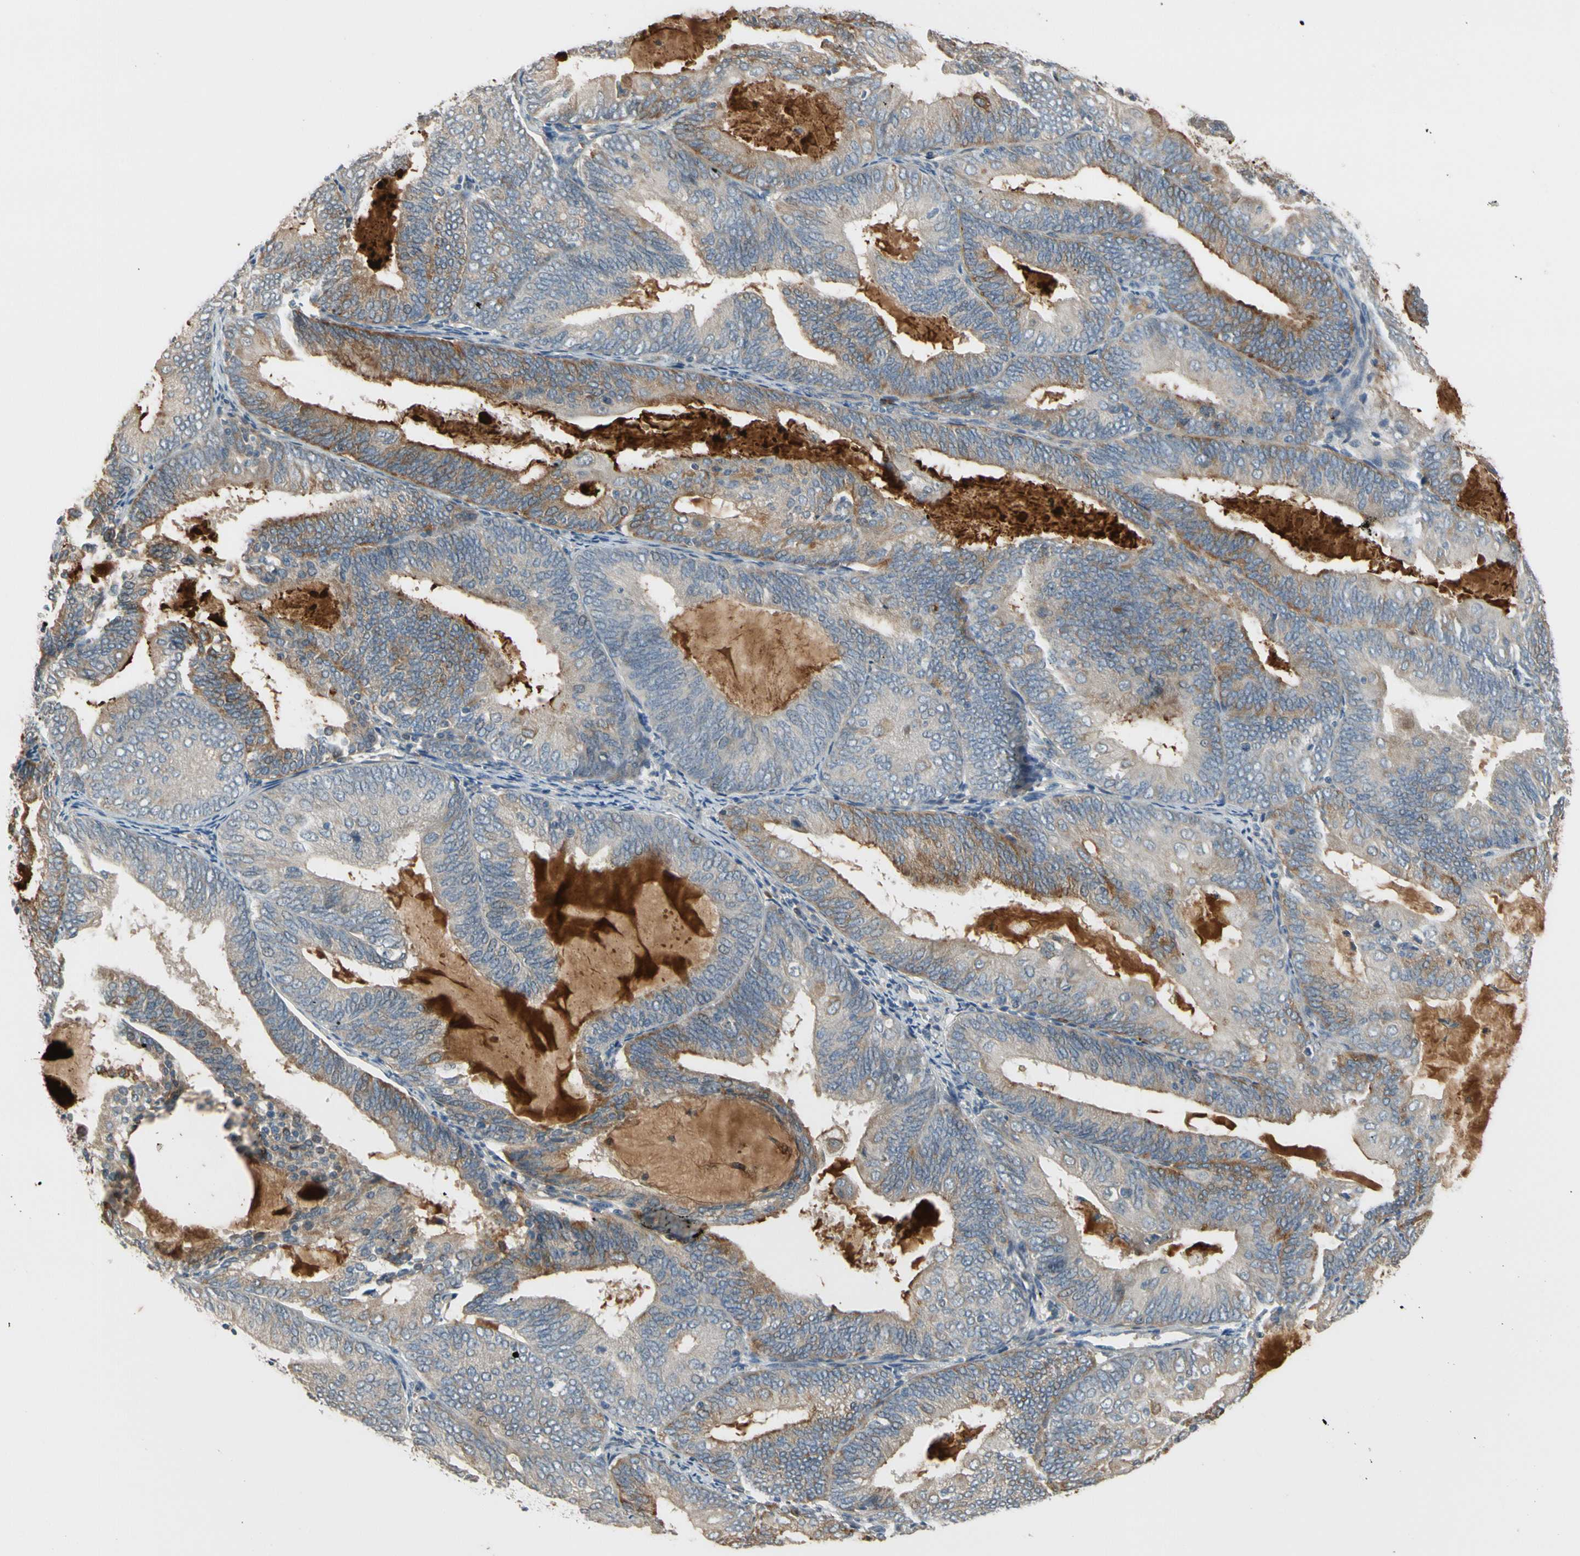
{"staining": {"intensity": "weak", "quantity": ">75%", "location": "cytoplasmic/membranous"}, "tissue": "endometrial cancer", "cell_type": "Tumor cells", "image_type": "cancer", "snomed": [{"axis": "morphology", "description": "Adenocarcinoma, NOS"}, {"axis": "topography", "description": "Endometrium"}], "caption": "A high-resolution histopathology image shows immunohistochemistry staining of endometrial adenocarcinoma, which exhibits weak cytoplasmic/membranous positivity in approximately >75% of tumor cells. (IHC, brightfield microscopy, high magnification).", "gene": "C4A", "patient": {"sex": "female", "age": 81}}